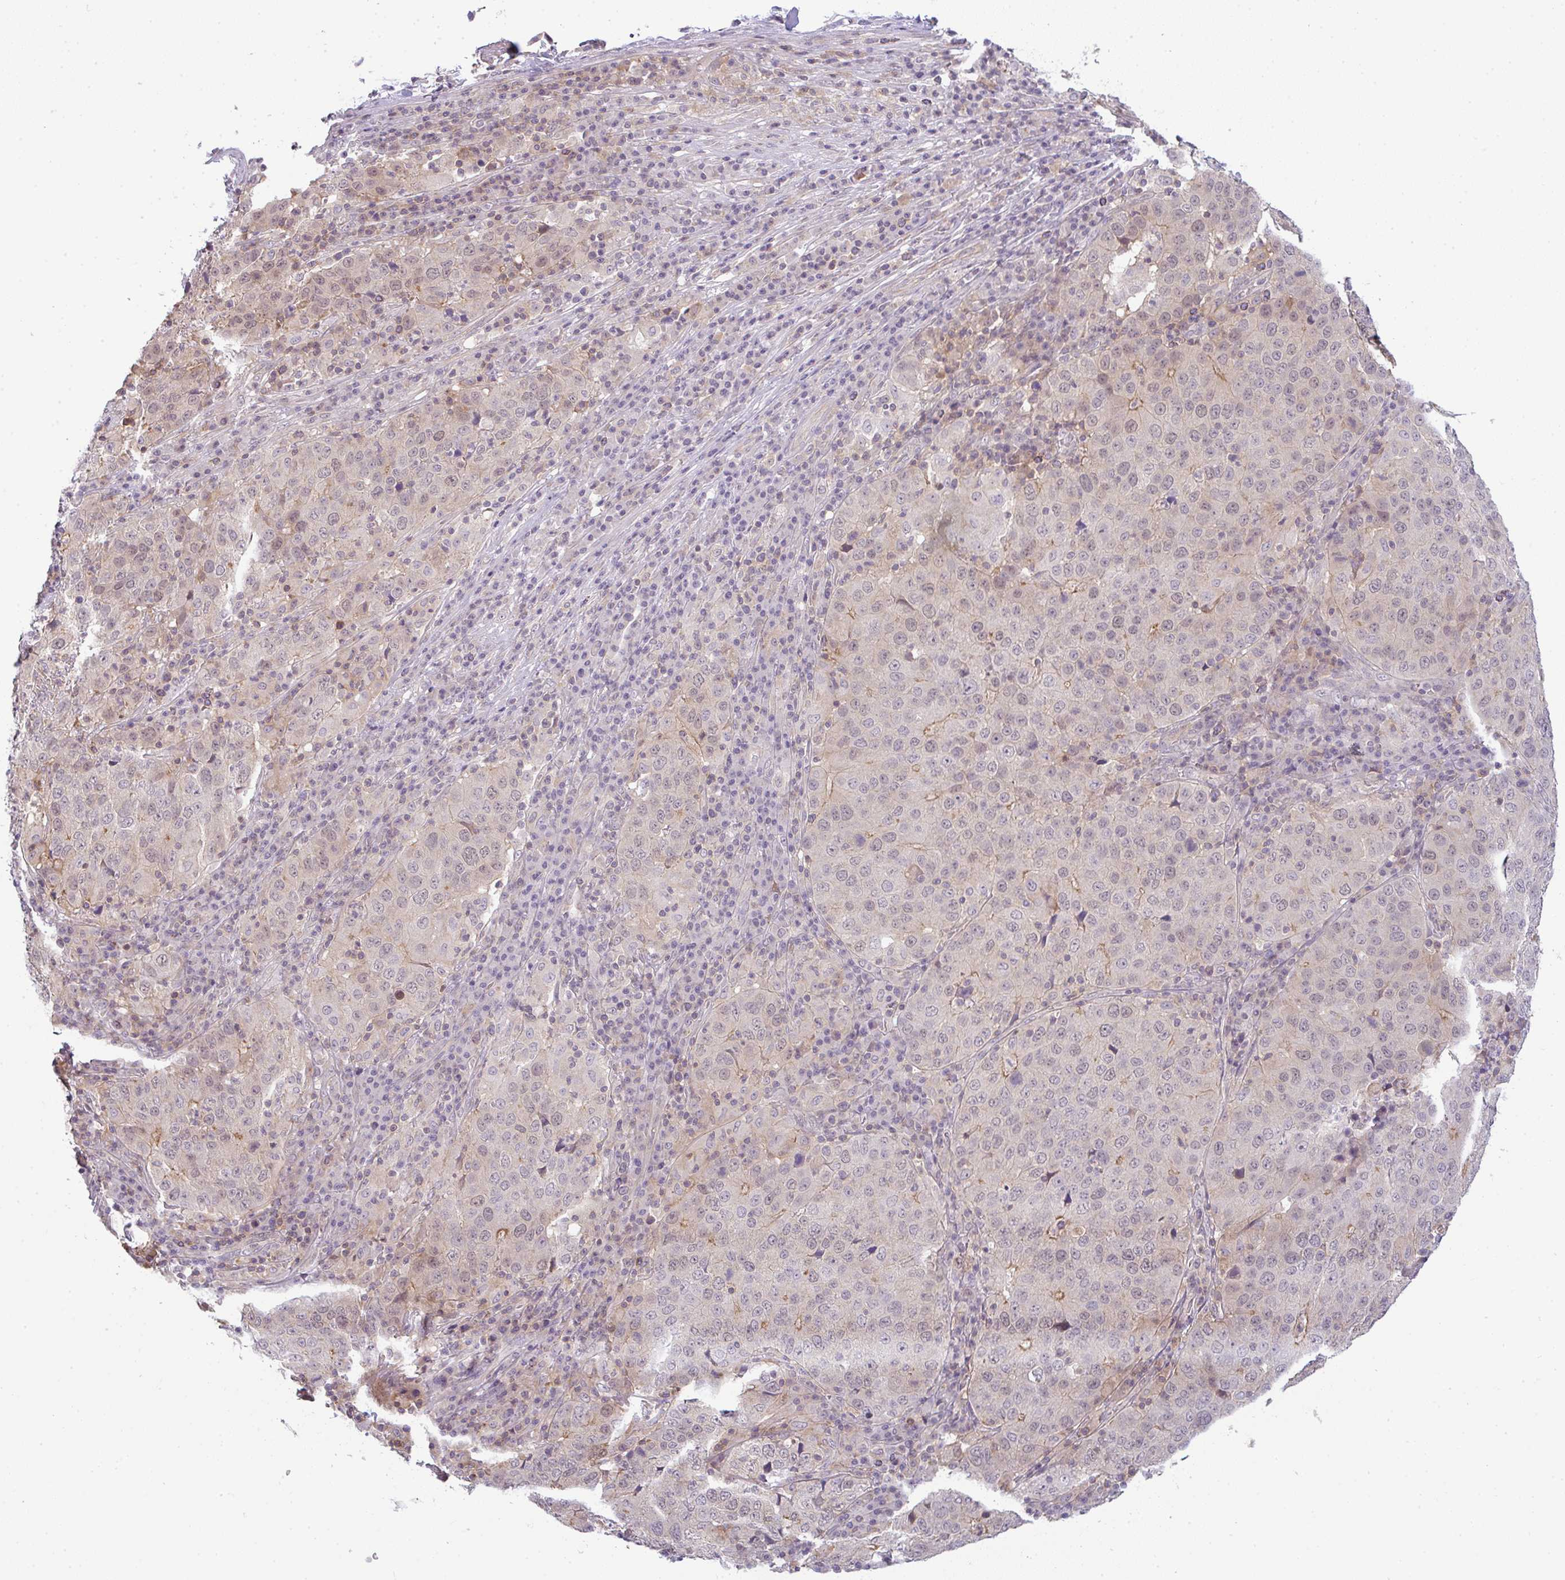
{"staining": {"intensity": "negative", "quantity": "none", "location": "none"}, "tissue": "stomach cancer", "cell_type": "Tumor cells", "image_type": "cancer", "snomed": [{"axis": "morphology", "description": "Adenocarcinoma, NOS"}, {"axis": "topography", "description": "Stomach"}], "caption": "DAB (3,3'-diaminobenzidine) immunohistochemical staining of human stomach adenocarcinoma demonstrates no significant positivity in tumor cells. The staining is performed using DAB brown chromogen with nuclei counter-stained in using hematoxylin.", "gene": "CSE1L", "patient": {"sex": "male", "age": 71}}